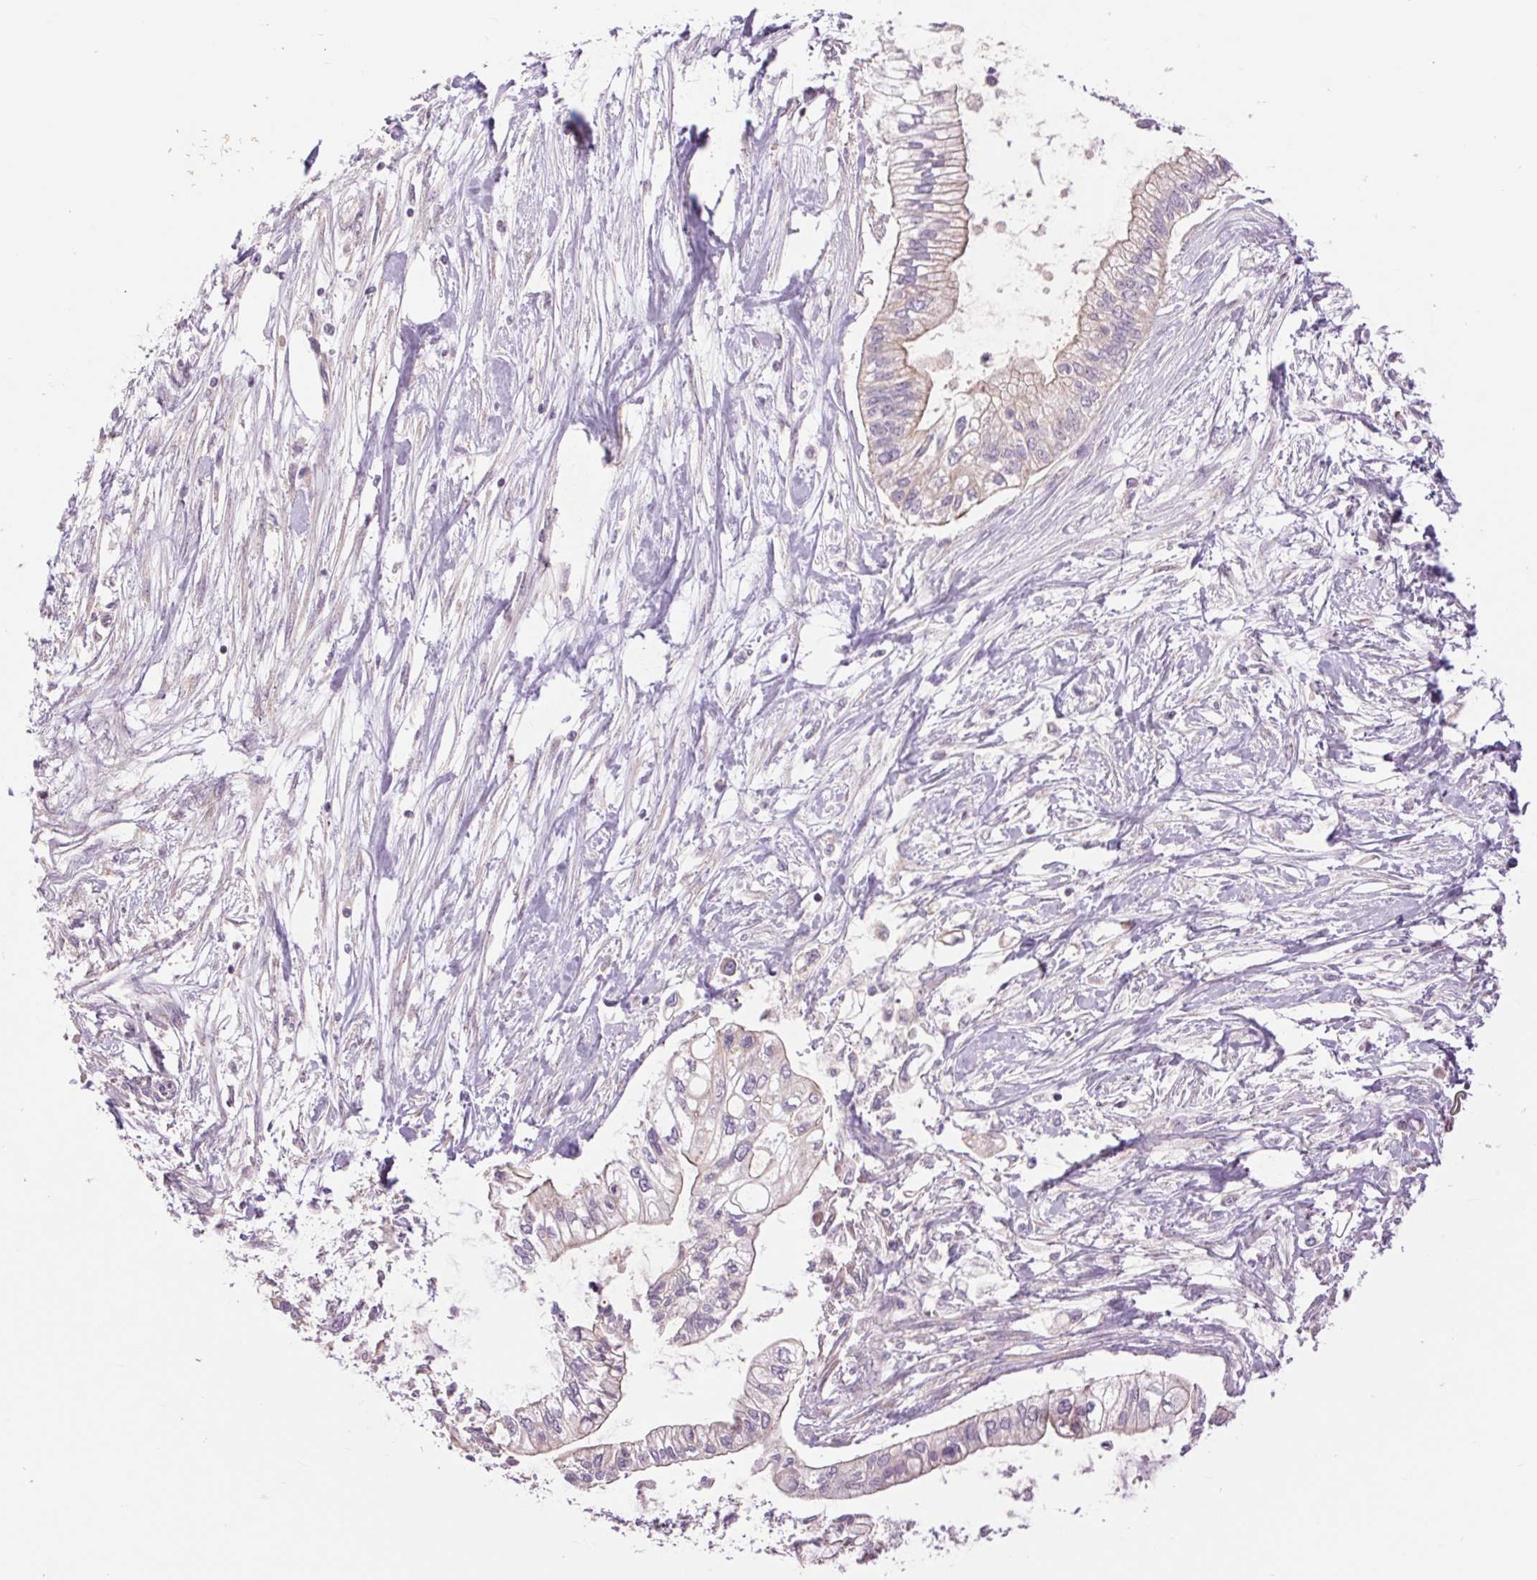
{"staining": {"intensity": "weak", "quantity": "<25%", "location": "cytoplasmic/membranous"}, "tissue": "pancreatic cancer", "cell_type": "Tumor cells", "image_type": "cancer", "snomed": [{"axis": "morphology", "description": "Adenocarcinoma, NOS"}, {"axis": "topography", "description": "Pancreas"}], "caption": "An image of human adenocarcinoma (pancreatic) is negative for staining in tumor cells.", "gene": "CTNNA3", "patient": {"sex": "female", "age": 77}}